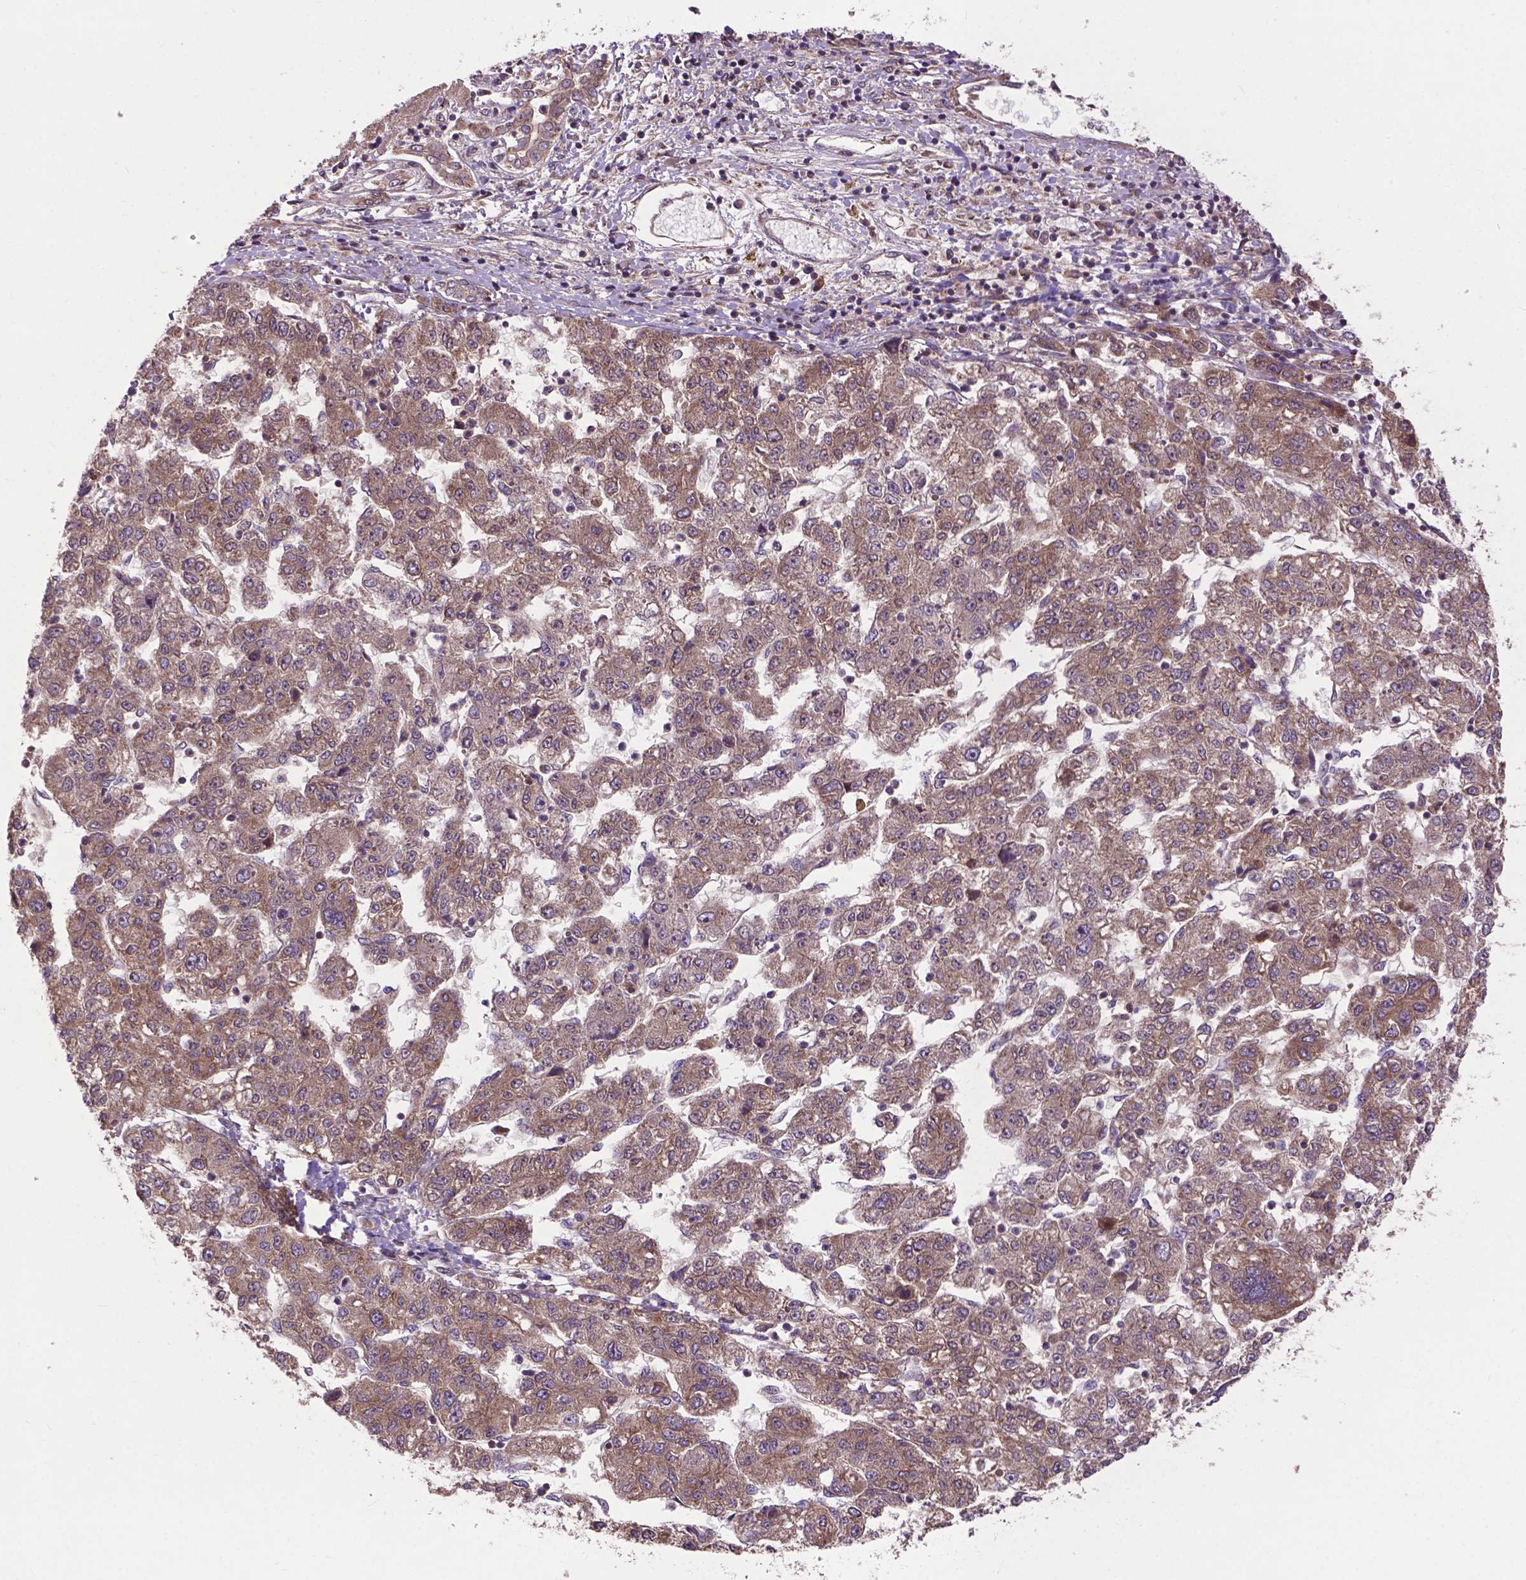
{"staining": {"intensity": "moderate", "quantity": ">75%", "location": "cytoplasmic/membranous"}, "tissue": "liver cancer", "cell_type": "Tumor cells", "image_type": "cancer", "snomed": [{"axis": "morphology", "description": "Carcinoma, Hepatocellular, NOS"}, {"axis": "topography", "description": "Liver"}], "caption": "Approximately >75% of tumor cells in liver hepatocellular carcinoma show moderate cytoplasmic/membranous protein staining as visualized by brown immunohistochemical staining.", "gene": "ZNF616", "patient": {"sex": "male", "age": 56}}